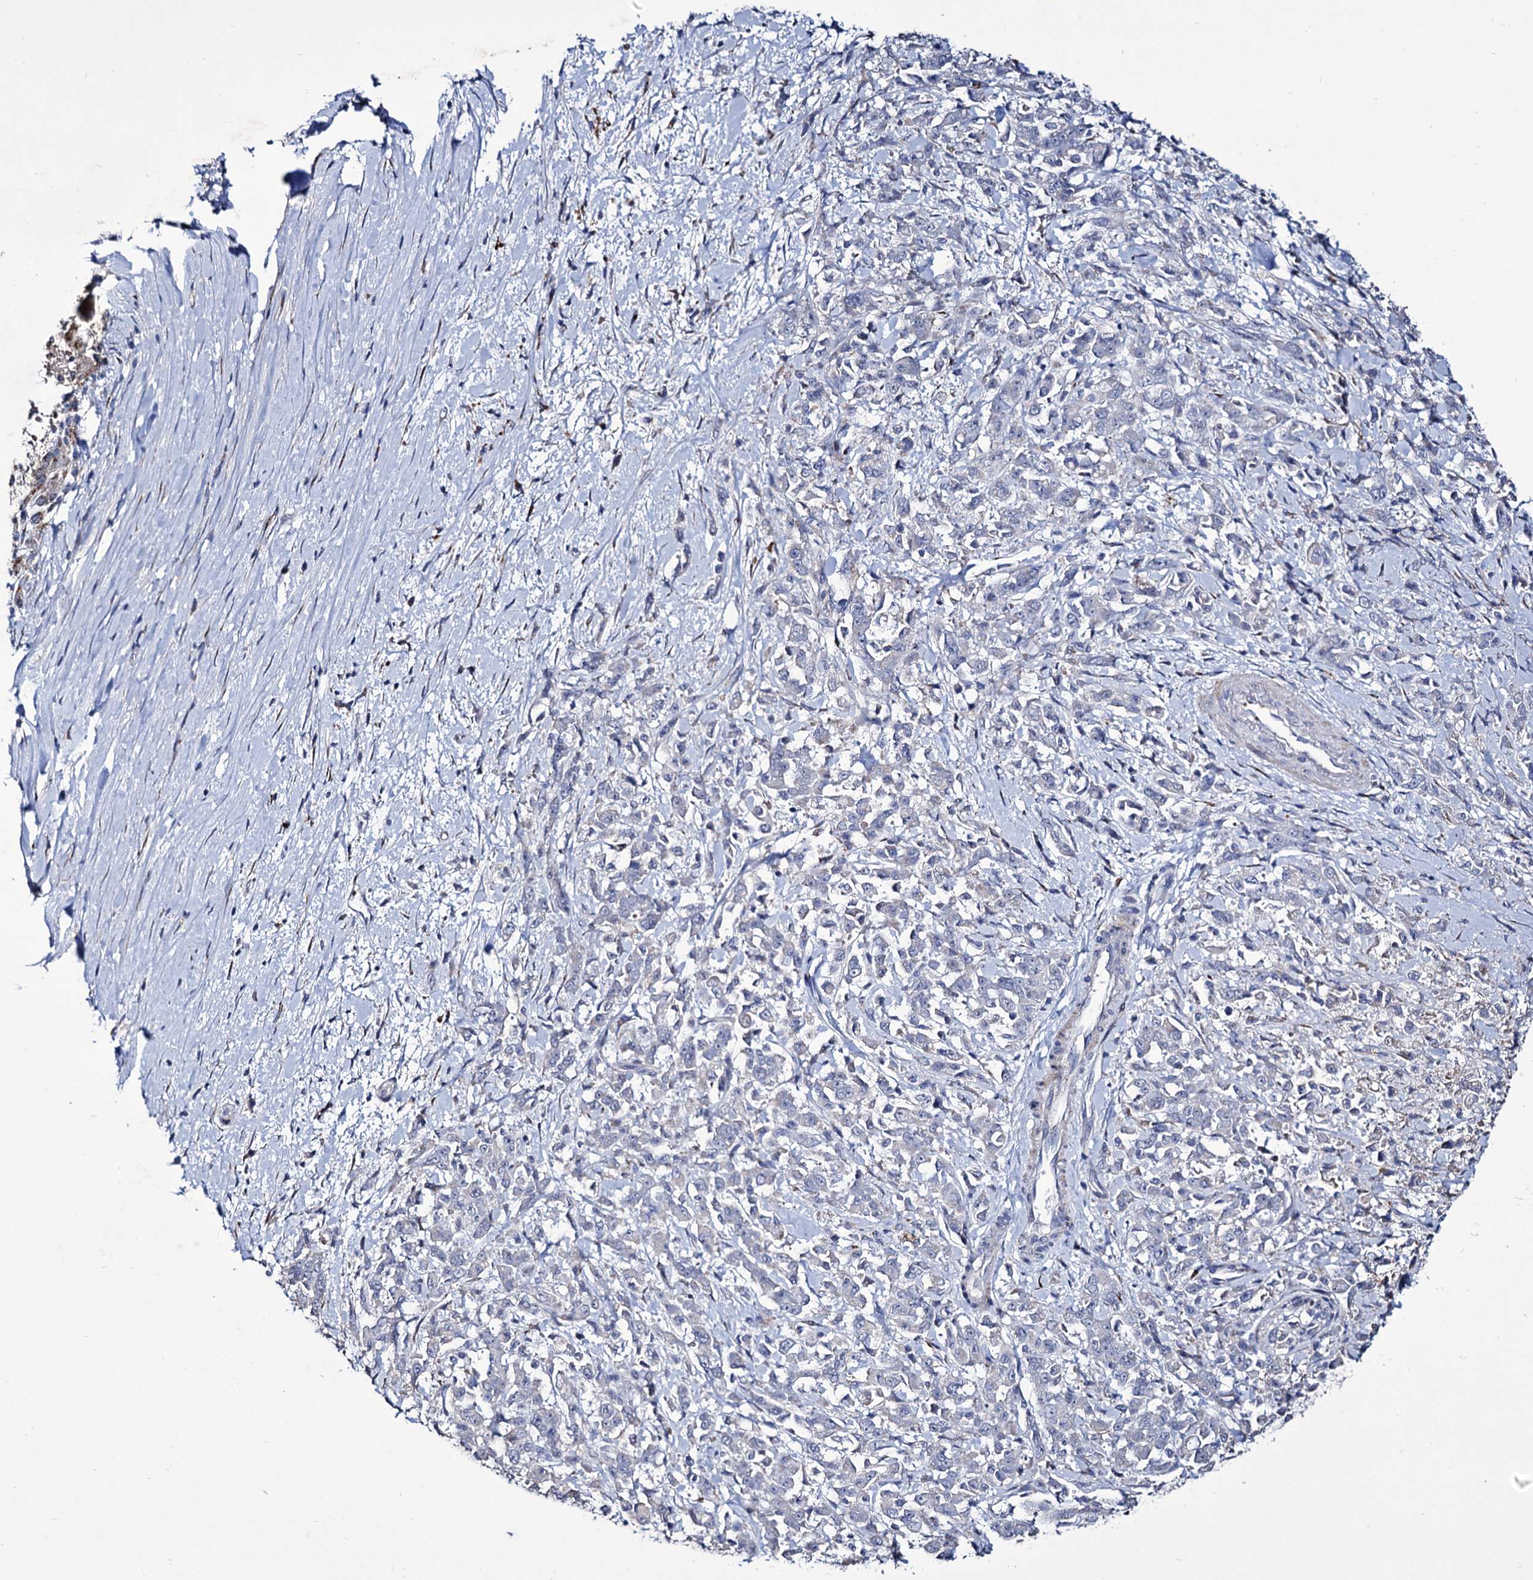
{"staining": {"intensity": "negative", "quantity": "none", "location": "none"}, "tissue": "pancreatic cancer", "cell_type": "Tumor cells", "image_type": "cancer", "snomed": [{"axis": "morphology", "description": "Normal tissue, NOS"}, {"axis": "morphology", "description": "Adenocarcinoma, NOS"}, {"axis": "topography", "description": "Pancreas"}], "caption": "Immunohistochemistry (IHC) micrograph of pancreatic cancer (adenocarcinoma) stained for a protein (brown), which shows no positivity in tumor cells.", "gene": "TUBGCP5", "patient": {"sex": "female", "age": 64}}